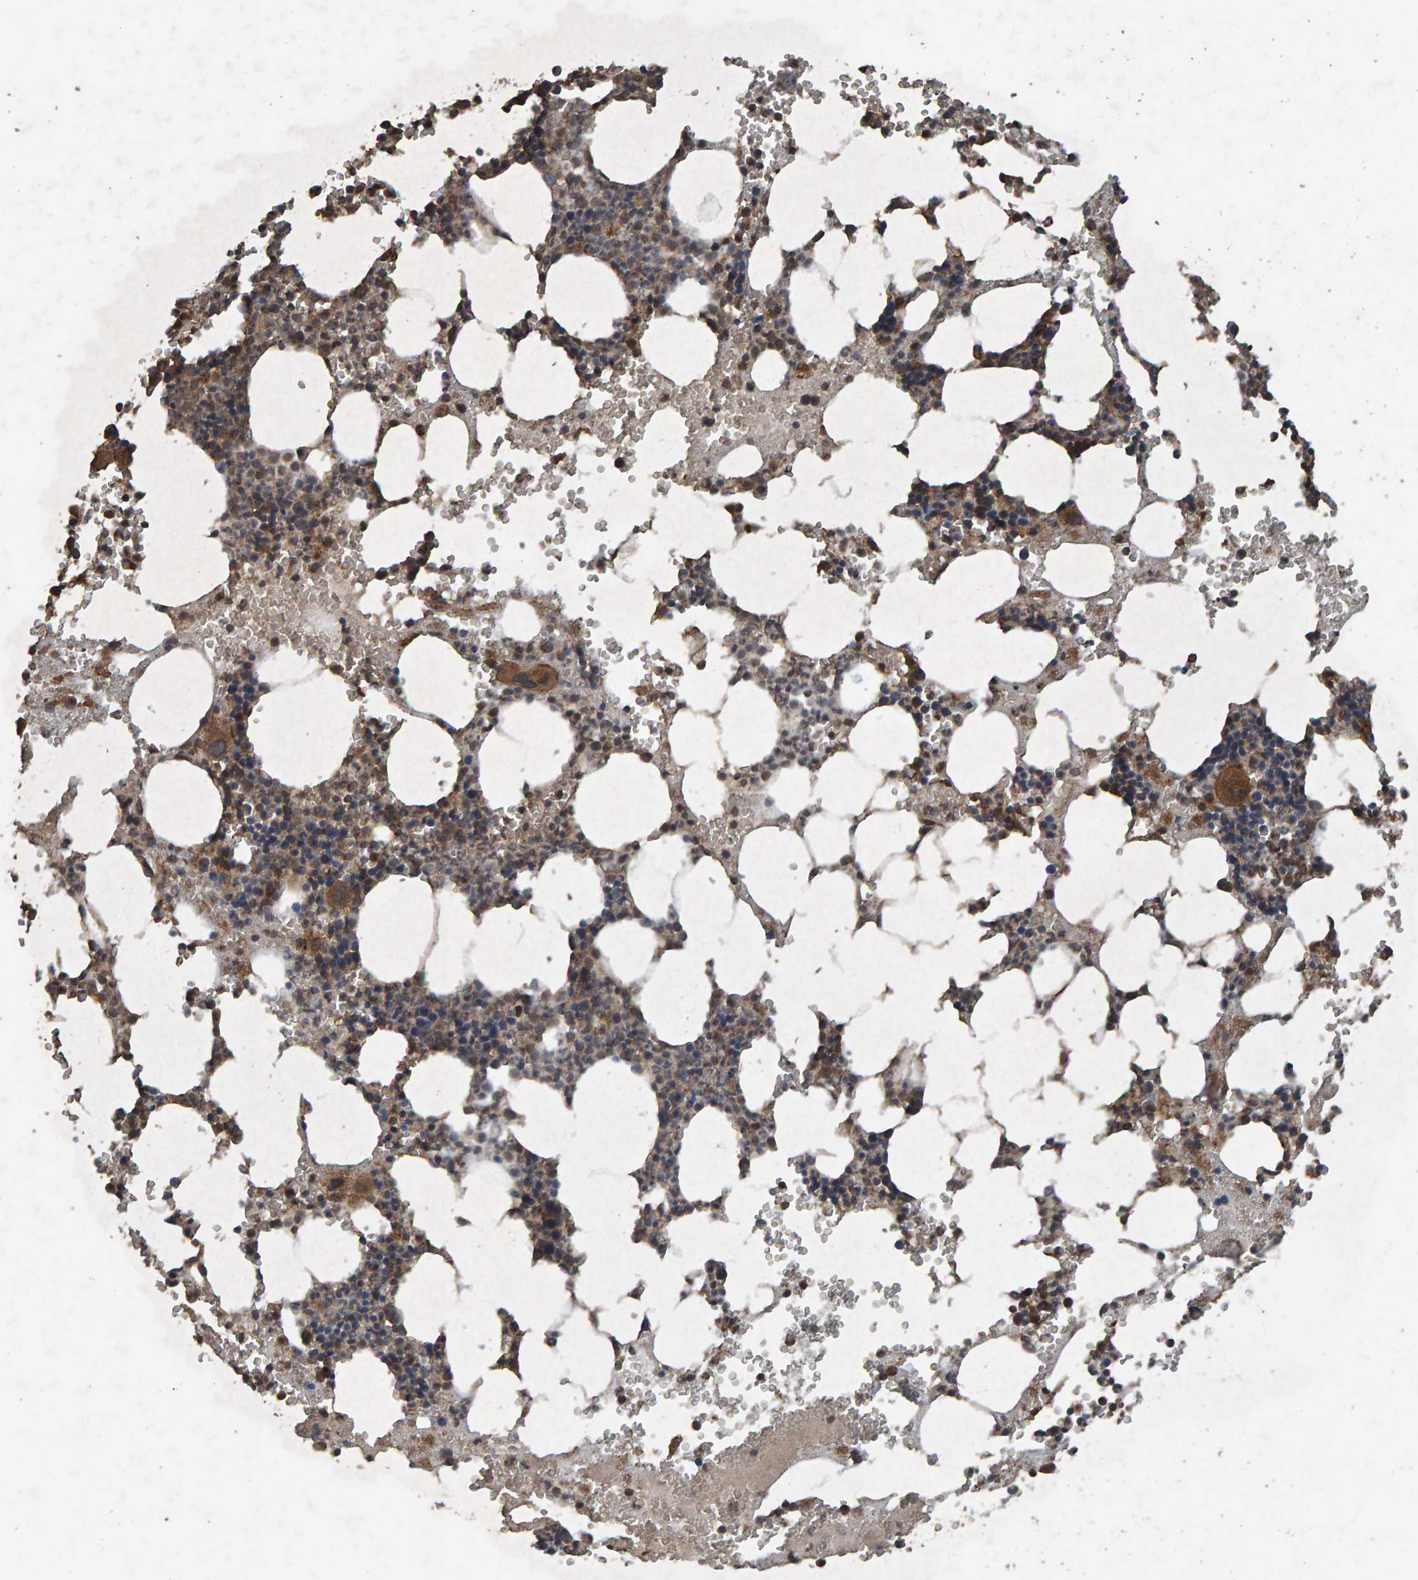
{"staining": {"intensity": "moderate", "quantity": "25%-75%", "location": "cytoplasmic/membranous,nuclear"}, "tissue": "bone marrow", "cell_type": "Hematopoietic cells", "image_type": "normal", "snomed": [{"axis": "morphology", "description": "Normal tissue, NOS"}, {"axis": "morphology", "description": "Inflammation, NOS"}, {"axis": "topography", "description": "Bone marrow"}], "caption": "Unremarkable bone marrow shows moderate cytoplasmic/membranous,nuclear staining in approximately 25%-75% of hematopoietic cells.", "gene": "DUS1L", "patient": {"sex": "female", "age": 67}}